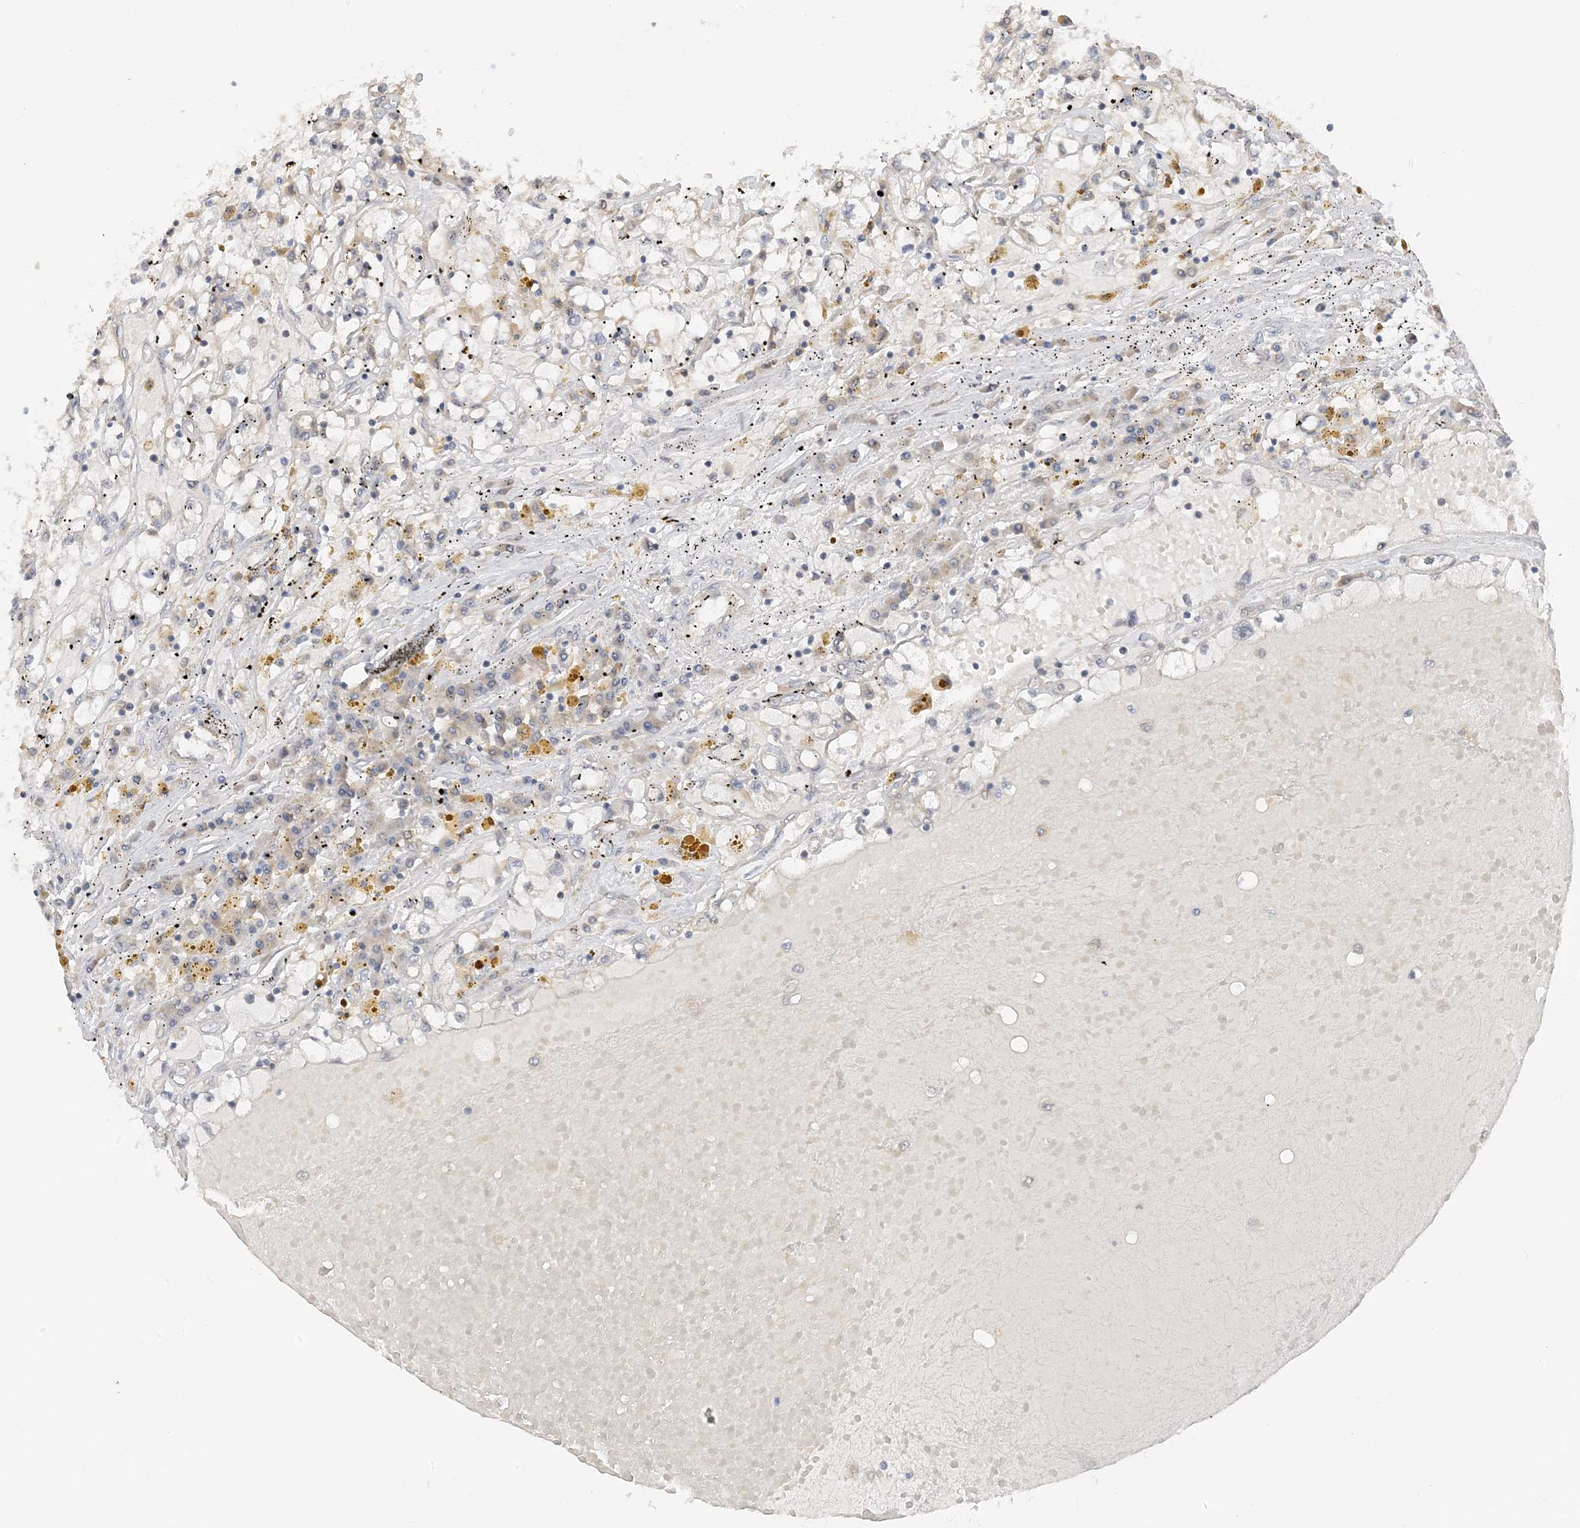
{"staining": {"intensity": "negative", "quantity": "none", "location": "none"}, "tissue": "renal cancer", "cell_type": "Tumor cells", "image_type": "cancer", "snomed": [{"axis": "morphology", "description": "Adenocarcinoma, NOS"}, {"axis": "topography", "description": "Kidney"}], "caption": "IHC of renal cancer (adenocarcinoma) exhibits no expression in tumor cells.", "gene": "WDR26", "patient": {"sex": "male", "age": 56}}